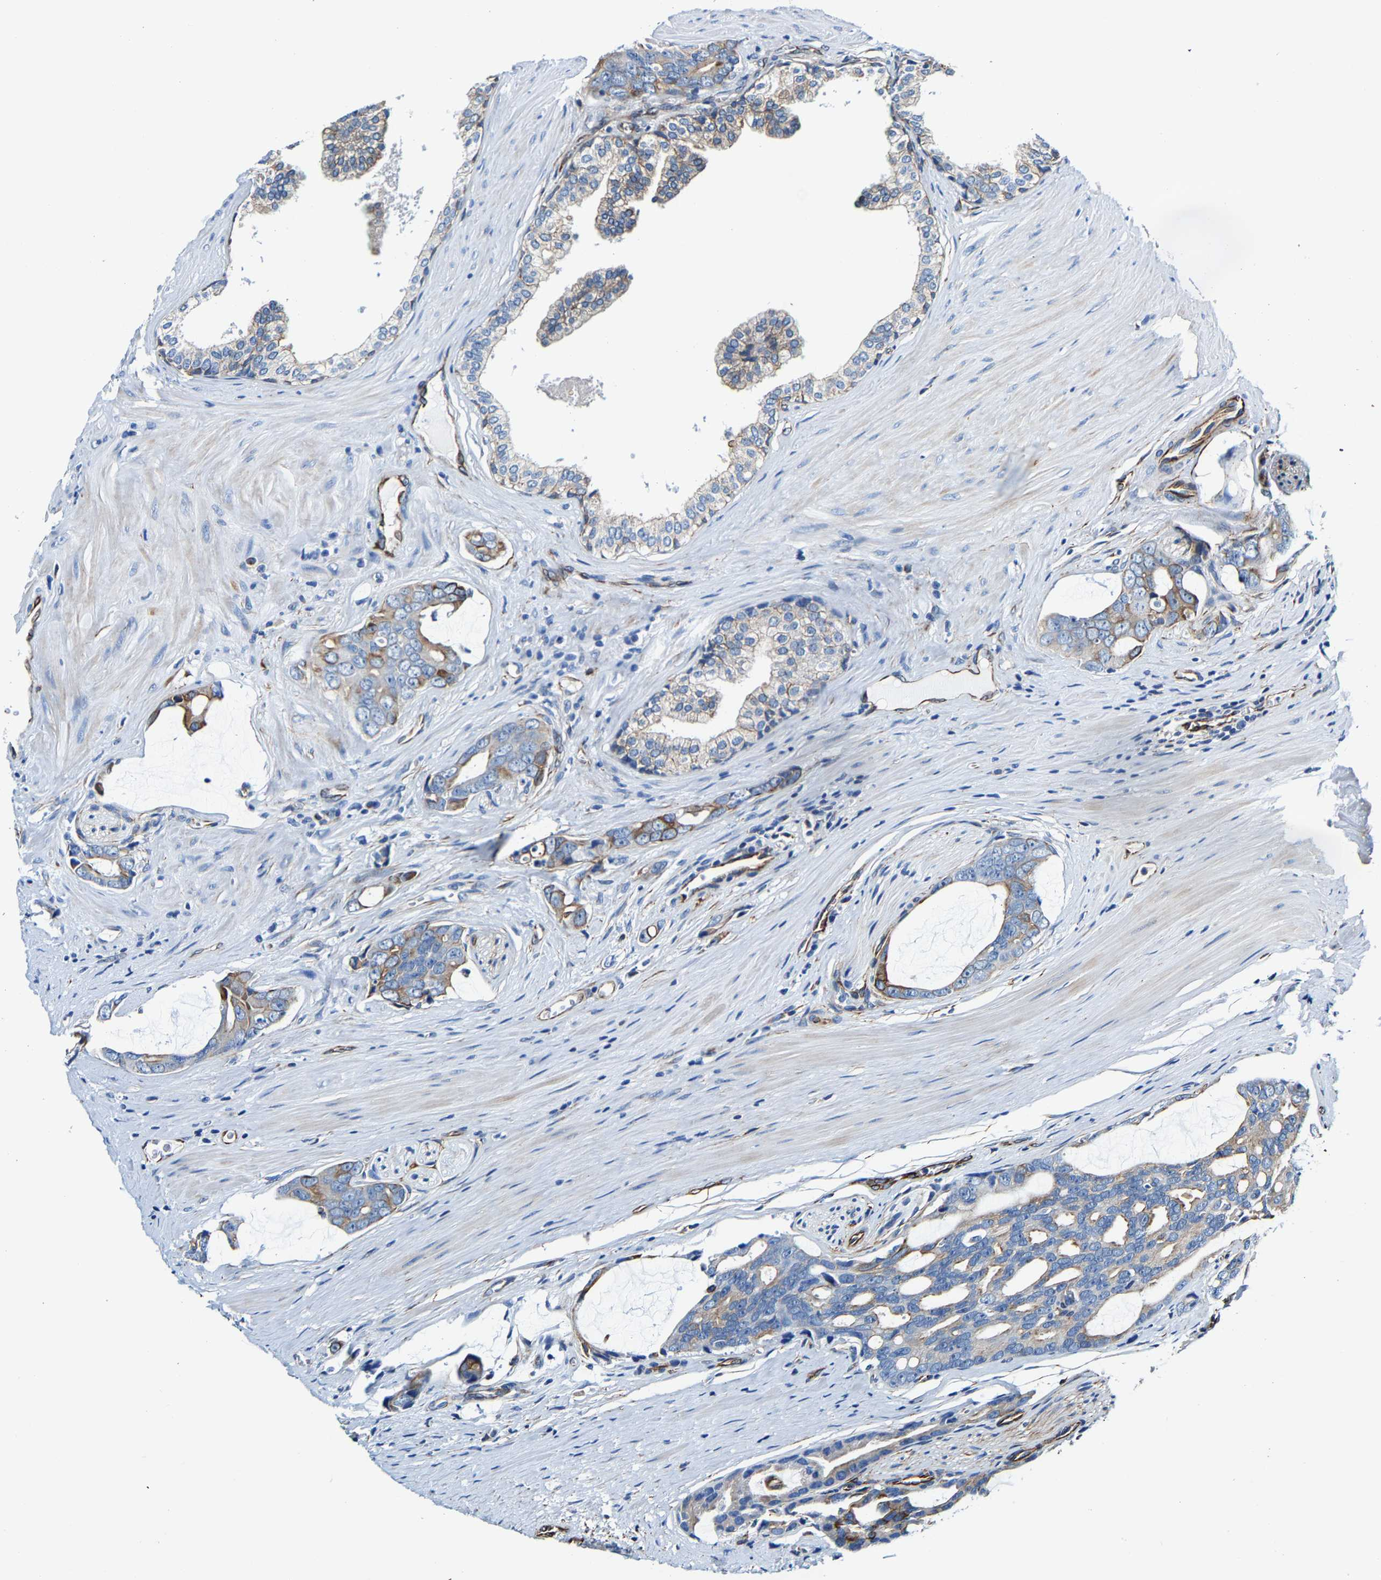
{"staining": {"intensity": "moderate", "quantity": "<25%", "location": "cytoplasmic/membranous"}, "tissue": "prostate cancer", "cell_type": "Tumor cells", "image_type": "cancer", "snomed": [{"axis": "morphology", "description": "Adenocarcinoma, Medium grade"}, {"axis": "topography", "description": "Prostate"}], "caption": "An image of prostate cancer stained for a protein displays moderate cytoplasmic/membranous brown staining in tumor cells.", "gene": "MMEL1", "patient": {"sex": "male", "age": 53}}